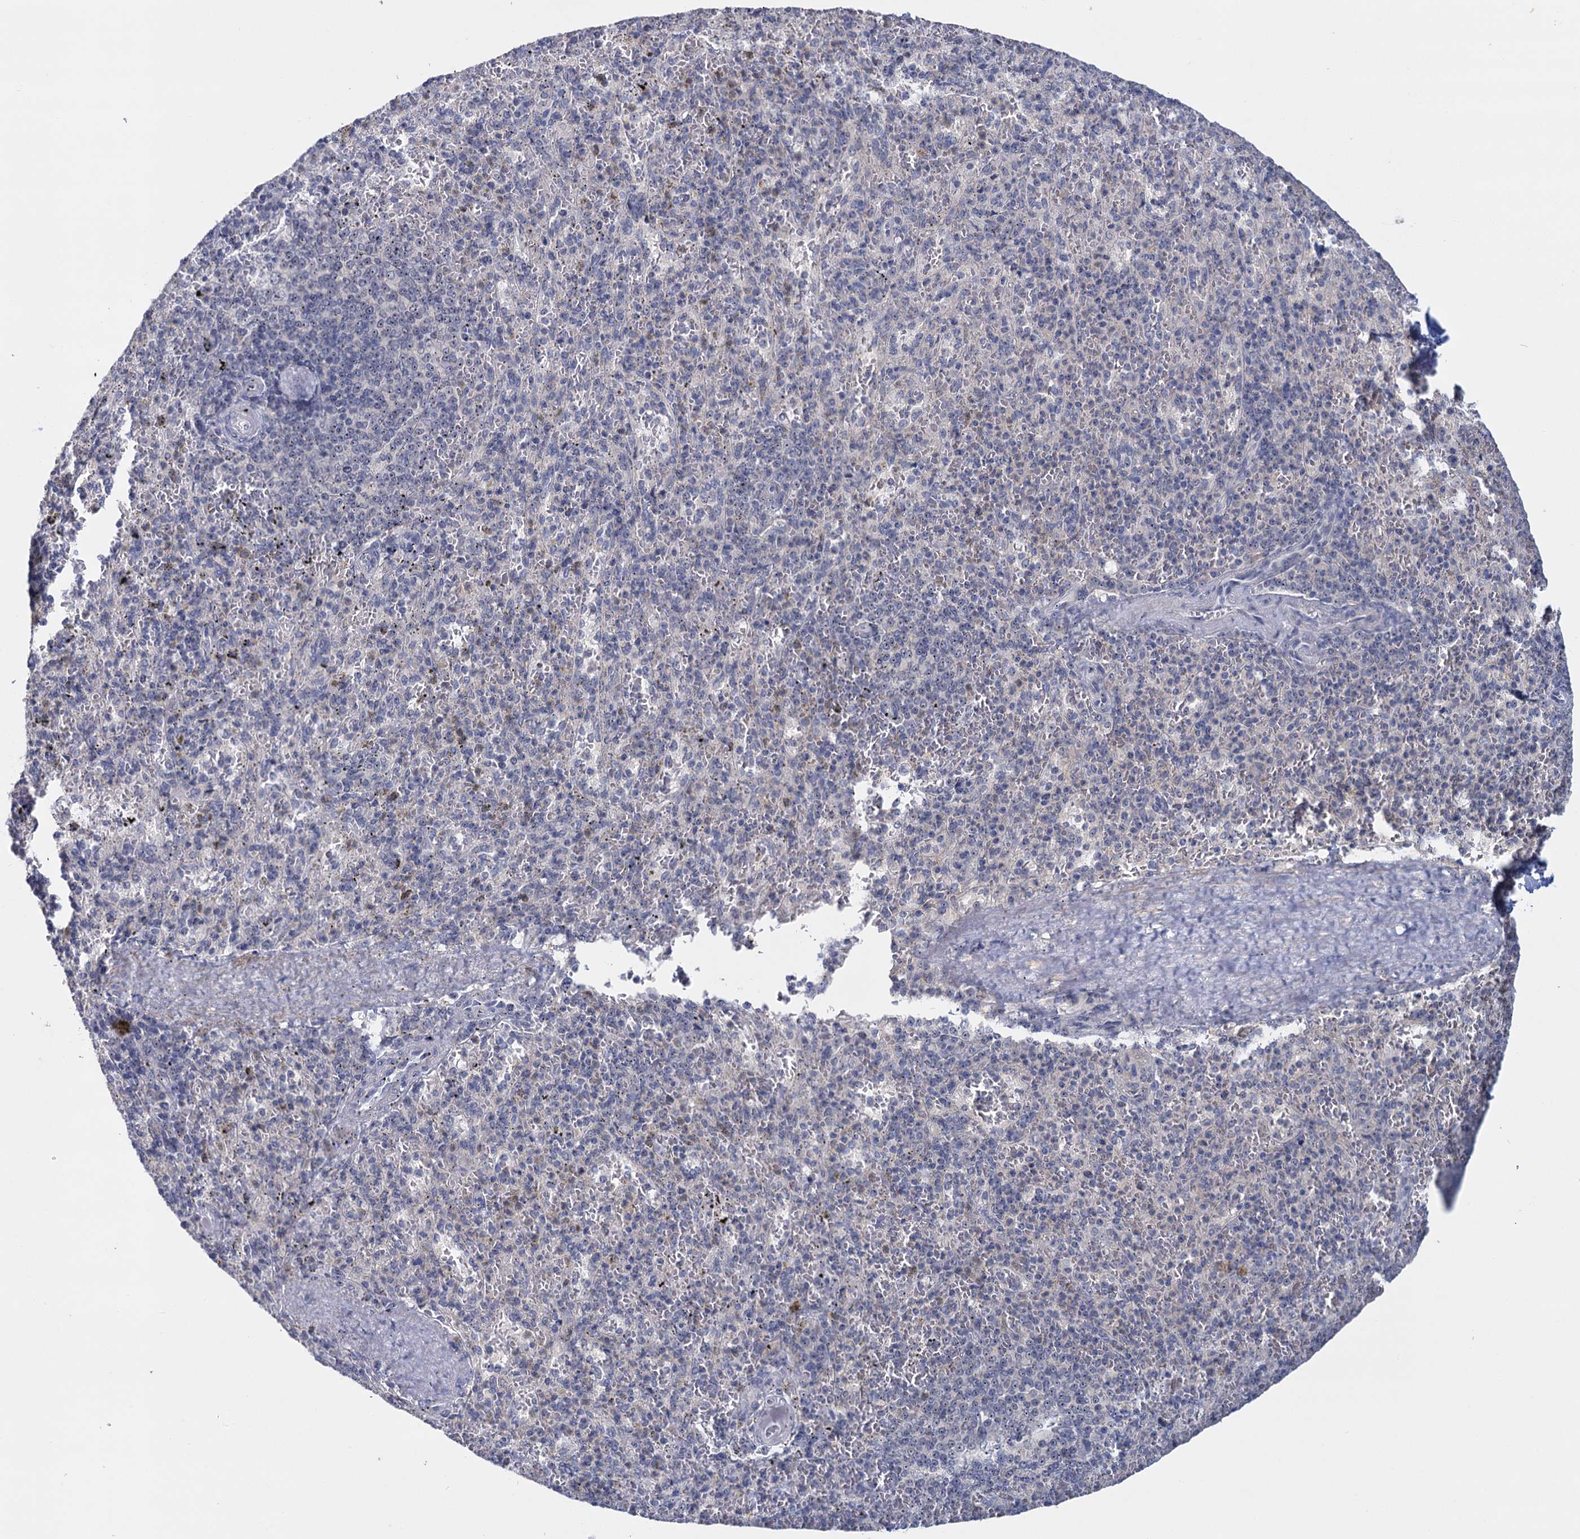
{"staining": {"intensity": "negative", "quantity": "none", "location": "none"}, "tissue": "spleen", "cell_type": "Cells in red pulp", "image_type": "normal", "snomed": [{"axis": "morphology", "description": "Normal tissue, NOS"}, {"axis": "topography", "description": "Spleen"}], "caption": "DAB (3,3'-diaminobenzidine) immunohistochemical staining of unremarkable spleen exhibits no significant expression in cells in red pulp. Brightfield microscopy of immunohistochemistry stained with DAB (brown) and hematoxylin (blue), captured at high magnification.", "gene": "SFN", "patient": {"sex": "male", "age": 82}}